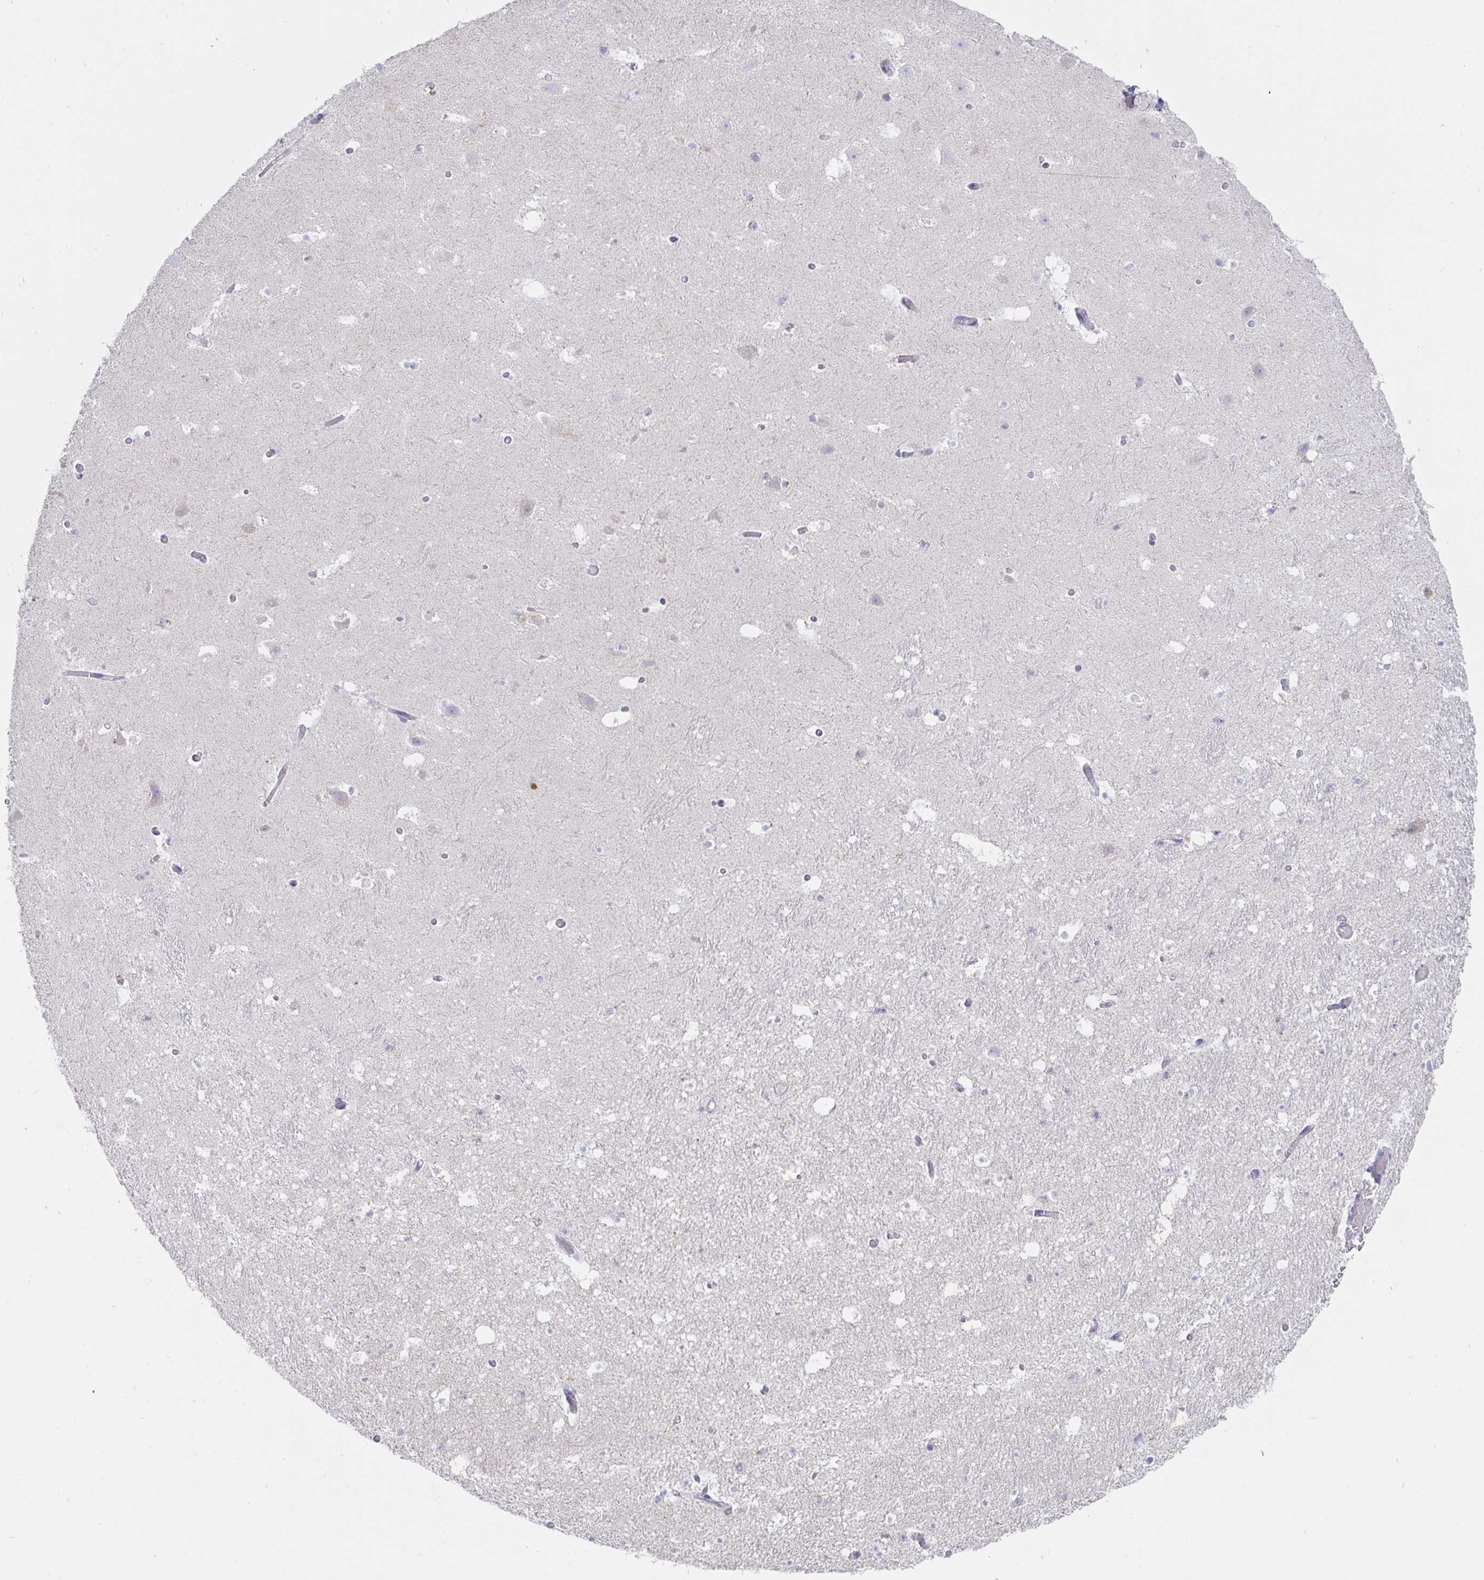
{"staining": {"intensity": "negative", "quantity": "none", "location": "none"}, "tissue": "hippocampus", "cell_type": "Glial cells", "image_type": "normal", "snomed": [{"axis": "morphology", "description": "Normal tissue, NOS"}, {"axis": "topography", "description": "Hippocampus"}], "caption": "High power microscopy micrograph of an immunohistochemistry image of unremarkable hippocampus, revealing no significant staining in glial cells. The staining was performed using DAB to visualize the protein expression in brown, while the nuclei were stained in blue with hematoxylin (Magnification: 20x).", "gene": "AIFM1", "patient": {"sex": "male", "age": 26}}